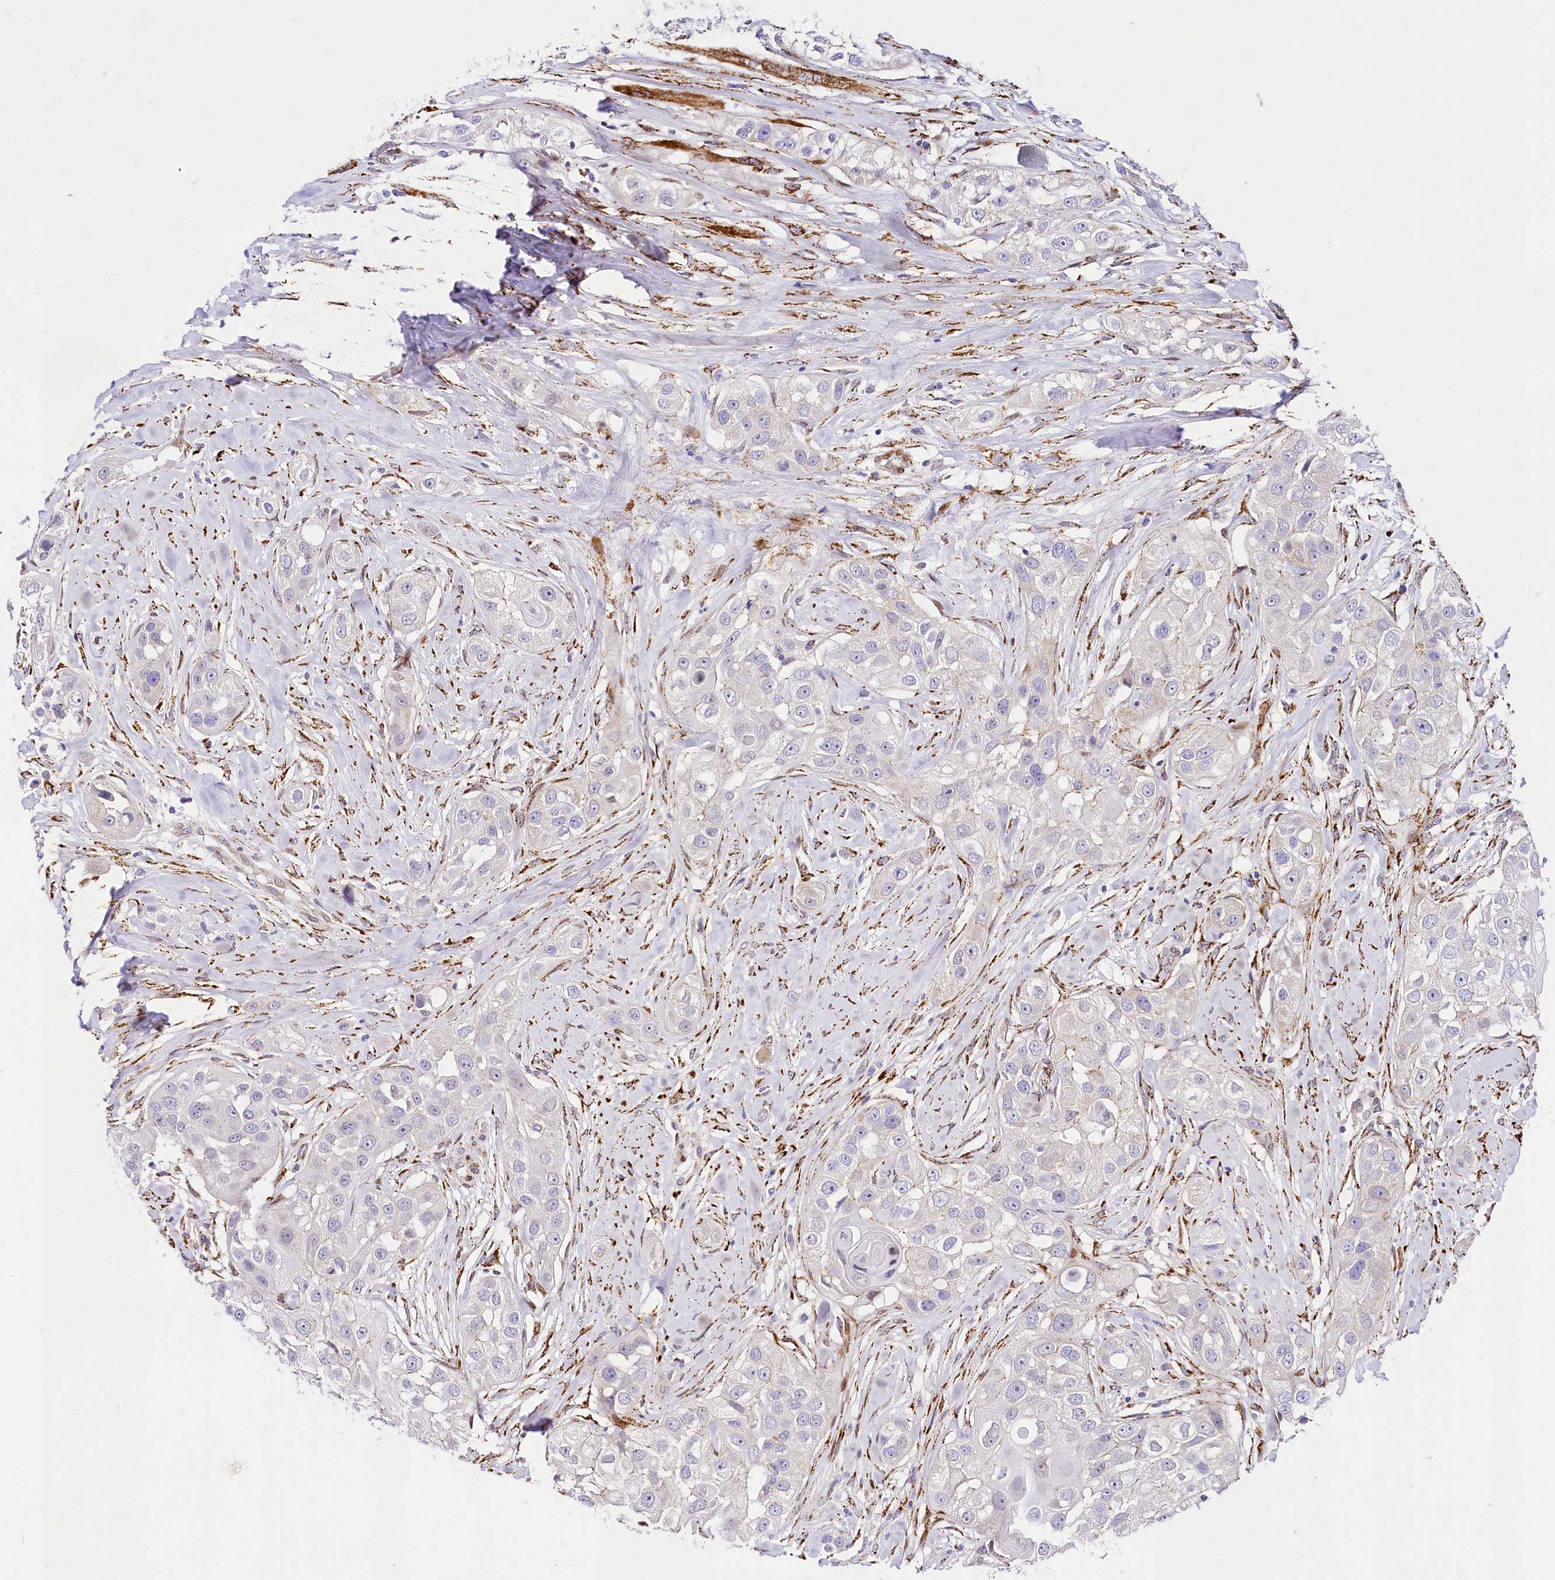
{"staining": {"intensity": "negative", "quantity": "none", "location": "none"}, "tissue": "head and neck cancer", "cell_type": "Tumor cells", "image_type": "cancer", "snomed": [{"axis": "morphology", "description": "Normal tissue, NOS"}, {"axis": "morphology", "description": "Squamous cell carcinoma, NOS"}, {"axis": "topography", "description": "Skeletal muscle"}, {"axis": "topography", "description": "Head-Neck"}], "caption": "Tumor cells show no significant staining in squamous cell carcinoma (head and neck).", "gene": "PPIP5K2", "patient": {"sex": "male", "age": 51}}